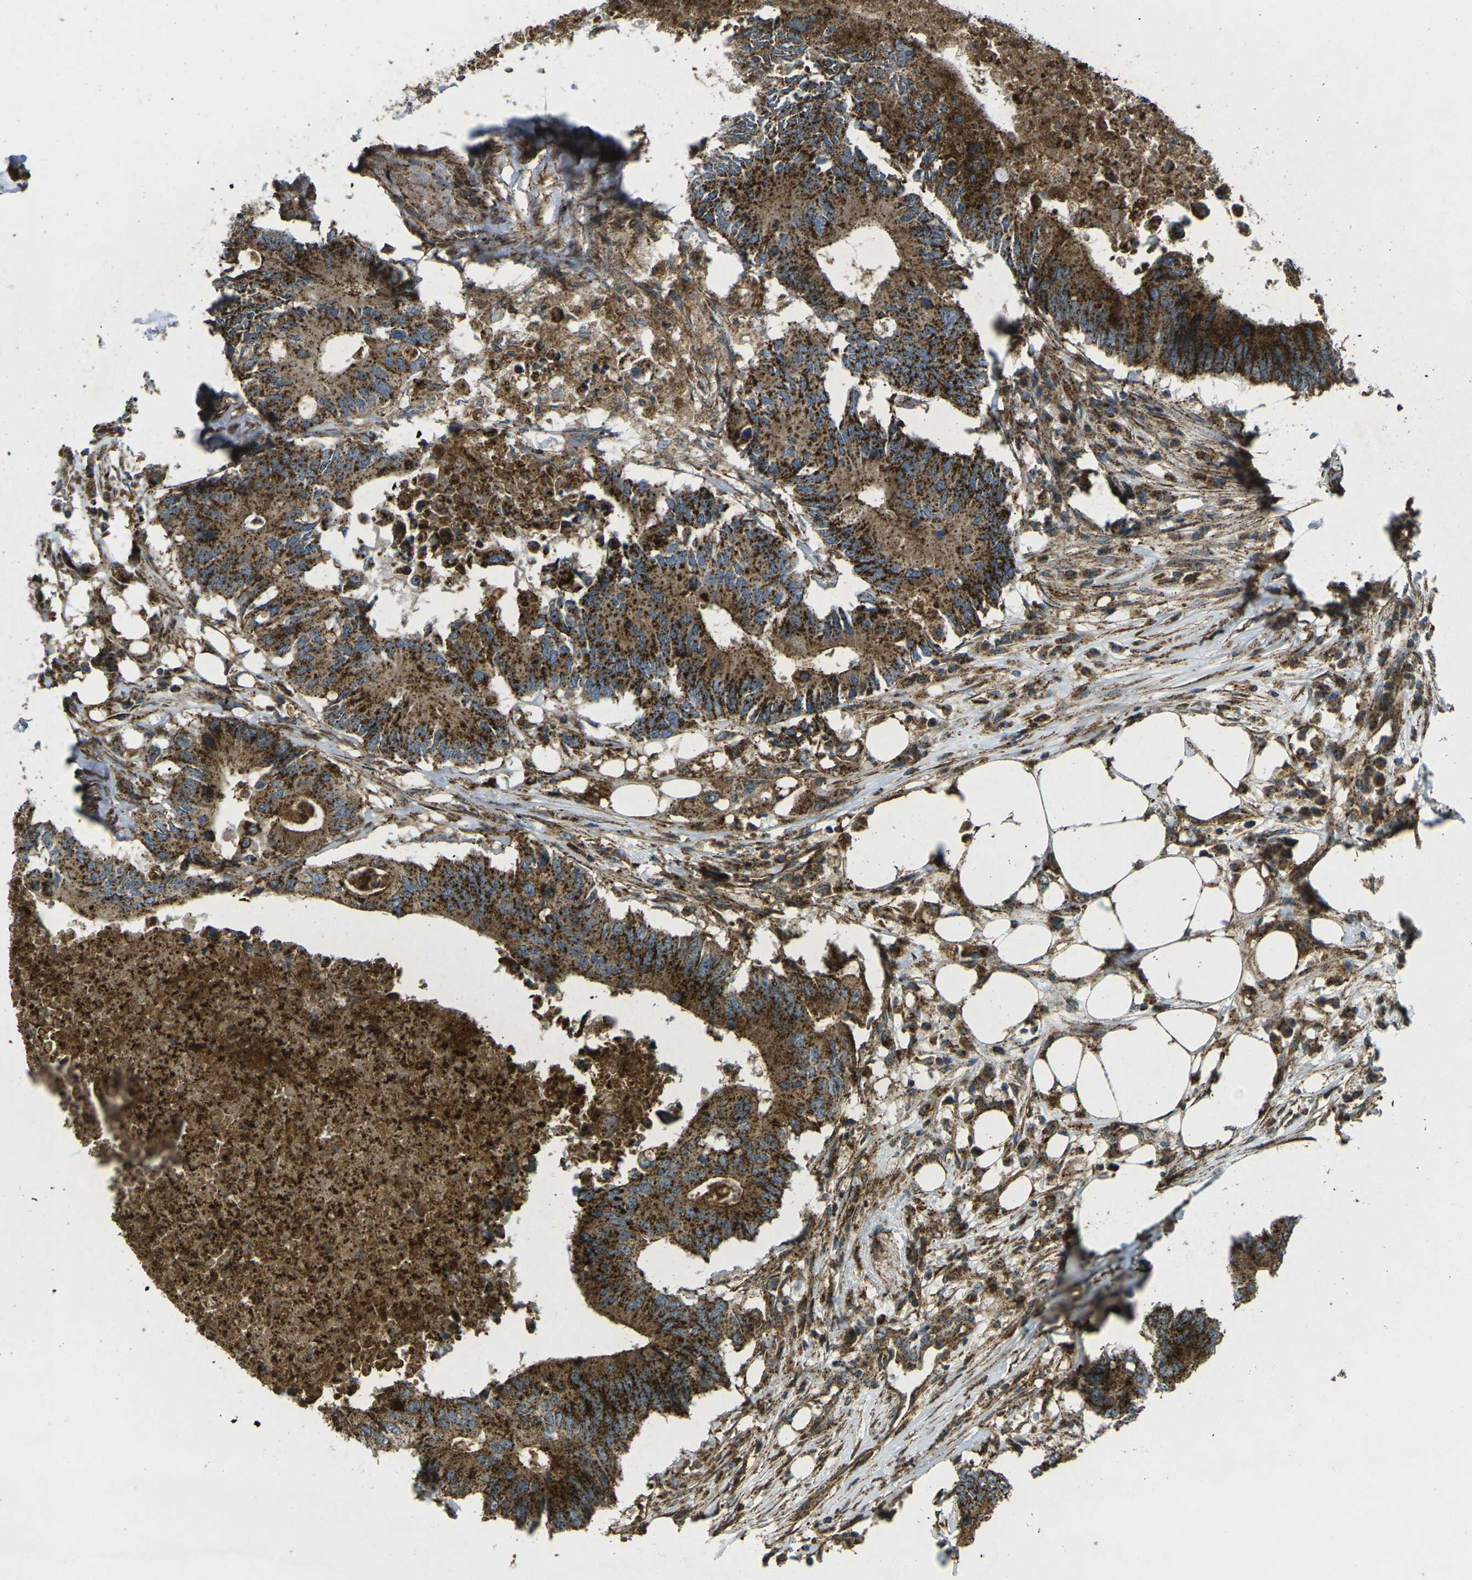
{"staining": {"intensity": "strong", "quantity": ">75%", "location": "cytoplasmic/membranous"}, "tissue": "colorectal cancer", "cell_type": "Tumor cells", "image_type": "cancer", "snomed": [{"axis": "morphology", "description": "Adenocarcinoma, NOS"}, {"axis": "topography", "description": "Colon"}], "caption": "Protein expression analysis of adenocarcinoma (colorectal) exhibits strong cytoplasmic/membranous staining in about >75% of tumor cells.", "gene": "CHMP3", "patient": {"sex": "male", "age": 71}}